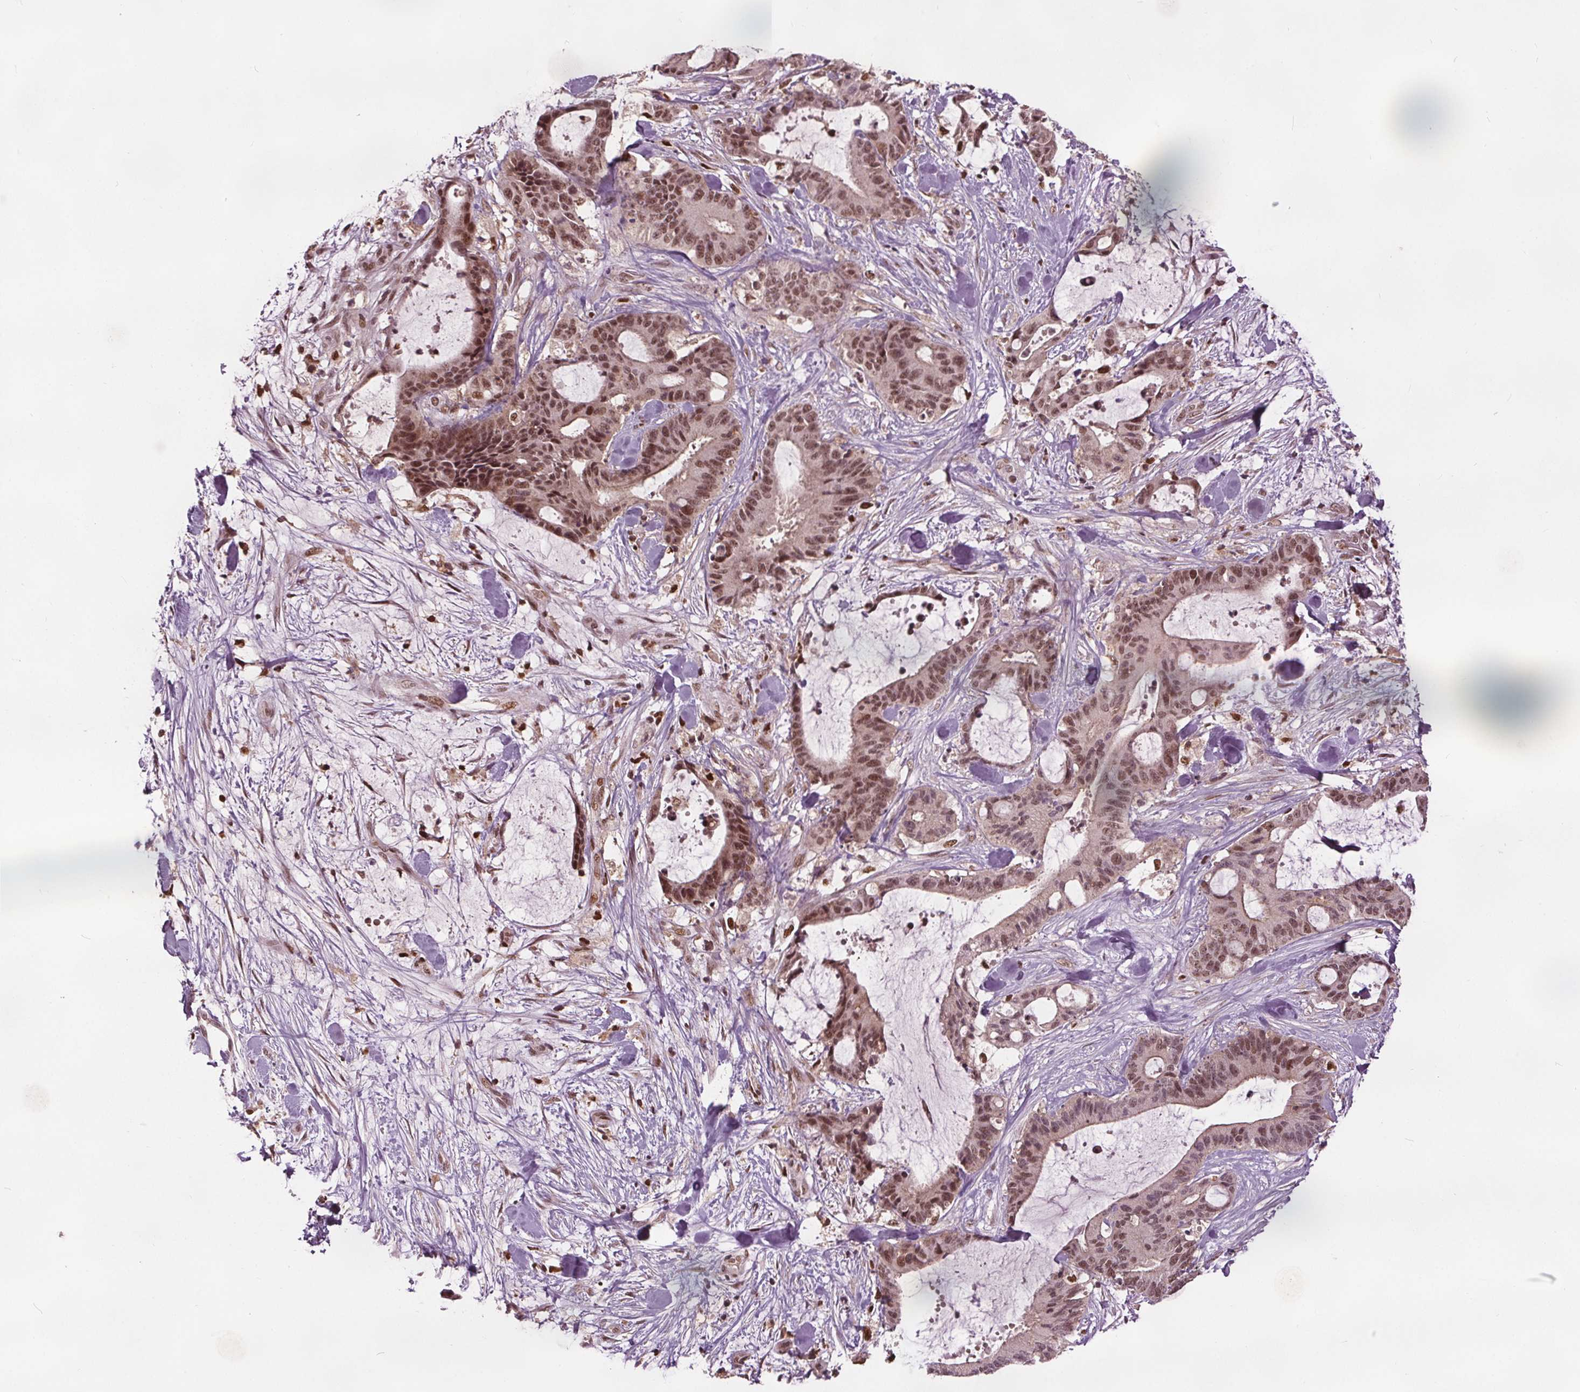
{"staining": {"intensity": "moderate", "quantity": ">75%", "location": "cytoplasmic/membranous,nuclear"}, "tissue": "liver cancer", "cell_type": "Tumor cells", "image_type": "cancer", "snomed": [{"axis": "morphology", "description": "Cholangiocarcinoma"}, {"axis": "topography", "description": "Liver"}], "caption": "Moderate cytoplasmic/membranous and nuclear expression is seen in about >75% of tumor cells in cholangiocarcinoma (liver).", "gene": "DDX11", "patient": {"sex": "female", "age": 73}}